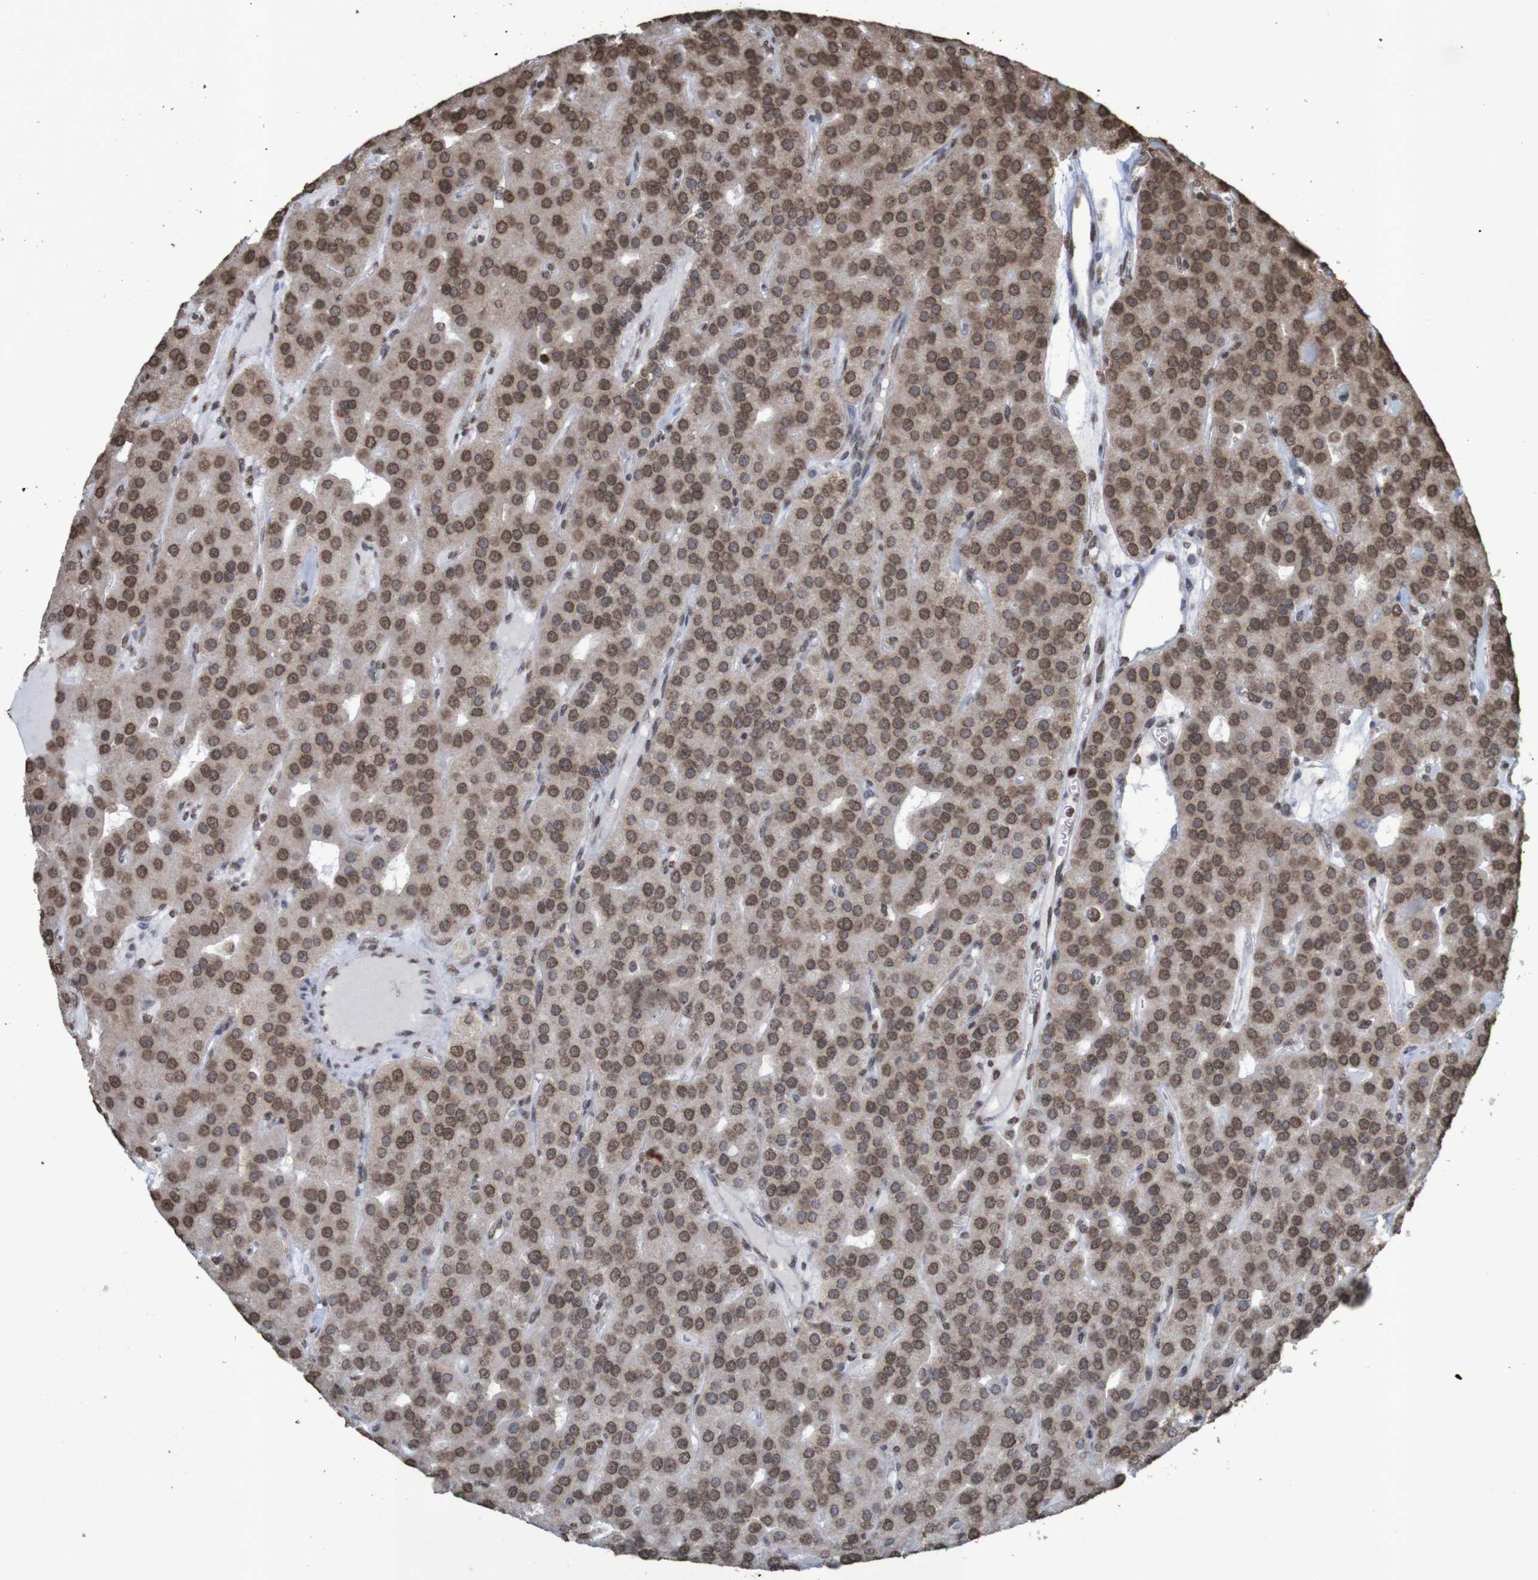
{"staining": {"intensity": "moderate", "quantity": "25%-75%", "location": "cytoplasmic/membranous,nuclear"}, "tissue": "parathyroid gland", "cell_type": "Glandular cells", "image_type": "normal", "snomed": [{"axis": "morphology", "description": "Normal tissue, NOS"}, {"axis": "morphology", "description": "Adenoma, NOS"}, {"axis": "topography", "description": "Parathyroid gland"}], "caption": "Immunohistochemical staining of normal human parathyroid gland exhibits 25%-75% levels of moderate cytoplasmic/membranous,nuclear protein staining in about 25%-75% of glandular cells. The protein is shown in brown color, while the nuclei are stained blue.", "gene": "GFI1", "patient": {"sex": "female", "age": 86}}